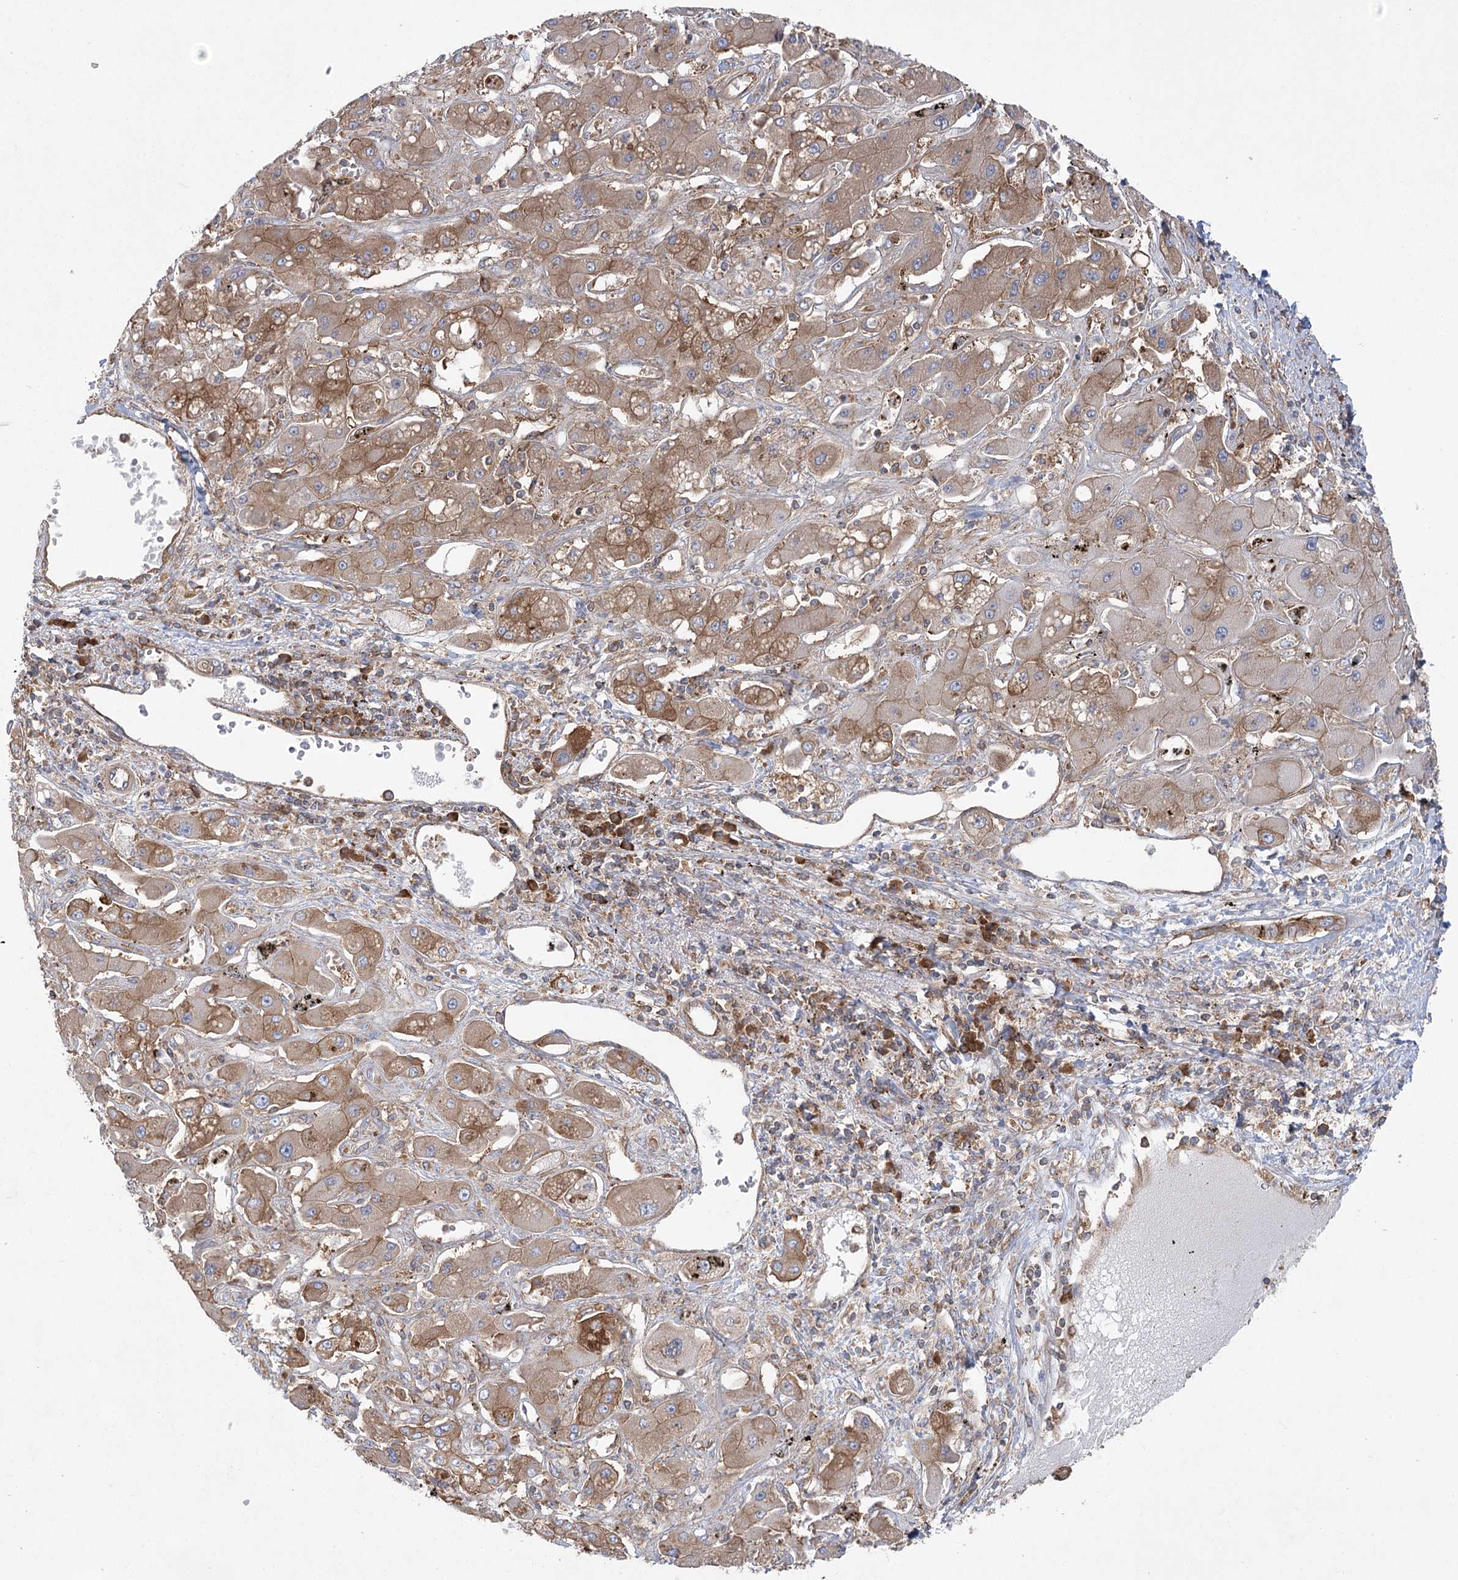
{"staining": {"intensity": "moderate", "quantity": ">75%", "location": "cytoplasmic/membranous"}, "tissue": "liver cancer", "cell_type": "Tumor cells", "image_type": "cancer", "snomed": [{"axis": "morphology", "description": "Cholangiocarcinoma"}, {"axis": "topography", "description": "Liver"}], "caption": "Liver cancer tissue shows moderate cytoplasmic/membranous staining in approximately >75% of tumor cells, visualized by immunohistochemistry.", "gene": "EIF3A", "patient": {"sex": "male", "age": 67}}